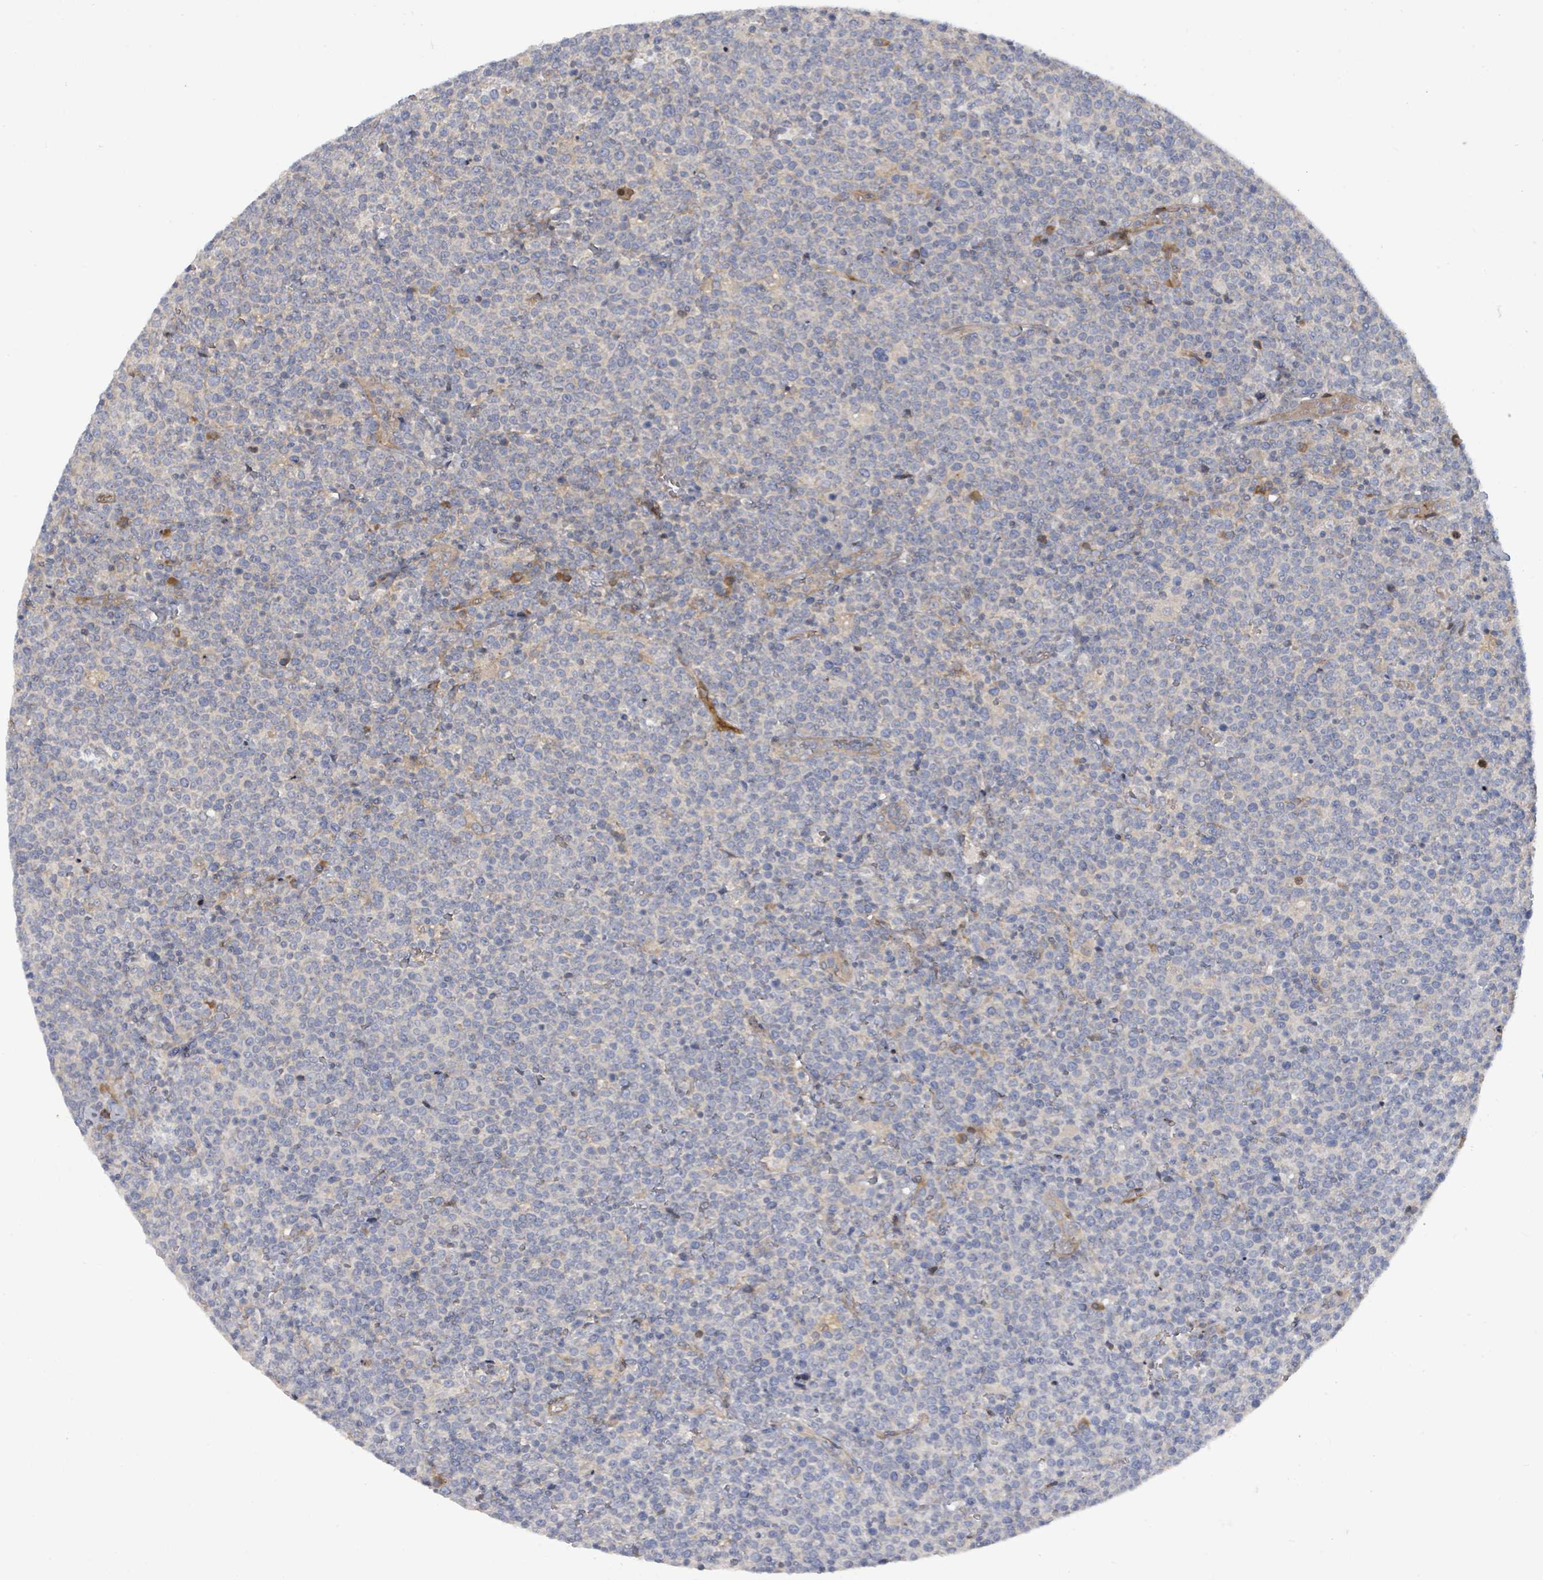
{"staining": {"intensity": "negative", "quantity": "none", "location": "none"}, "tissue": "lymphoma", "cell_type": "Tumor cells", "image_type": "cancer", "snomed": [{"axis": "morphology", "description": "Malignant lymphoma, non-Hodgkin's type, High grade"}, {"axis": "topography", "description": "Lymph node"}], "caption": "IHC histopathology image of lymphoma stained for a protein (brown), which displays no staining in tumor cells.", "gene": "CFAP210", "patient": {"sex": "male", "age": 61}}